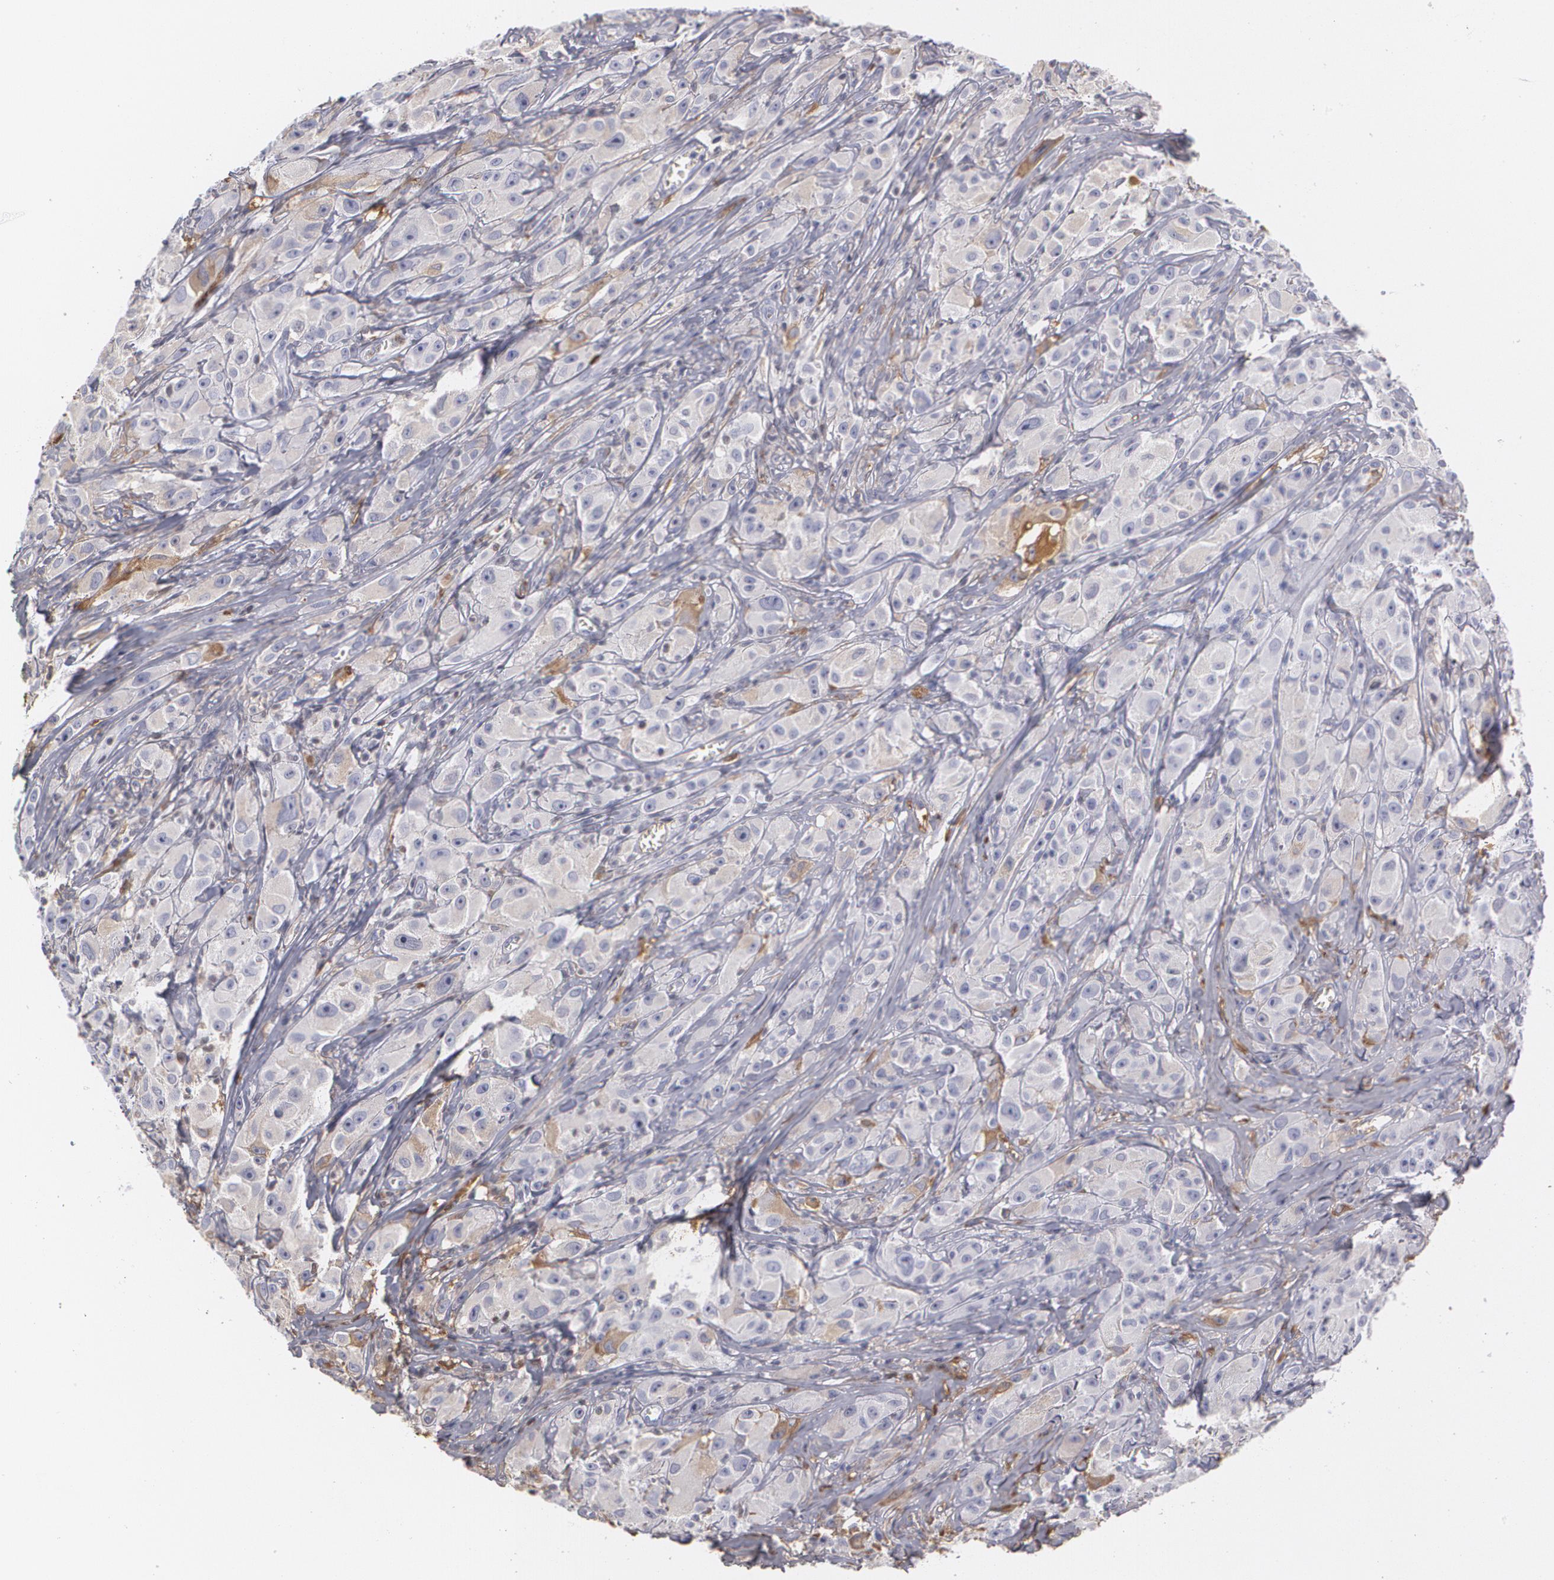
{"staining": {"intensity": "negative", "quantity": "none", "location": "none"}, "tissue": "melanoma", "cell_type": "Tumor cells", "image_type": "cancer", "snomed": [{"axis": "morphology", "description": "Malignant melanoma, NOS"}, {"axis": "topography", "description": "Skin"}], "caption": "Tumor cells show no significant expression in malignant melanoma.", "gene": "SERPINA1", "patient": {"sex": "male", "age": 56}}